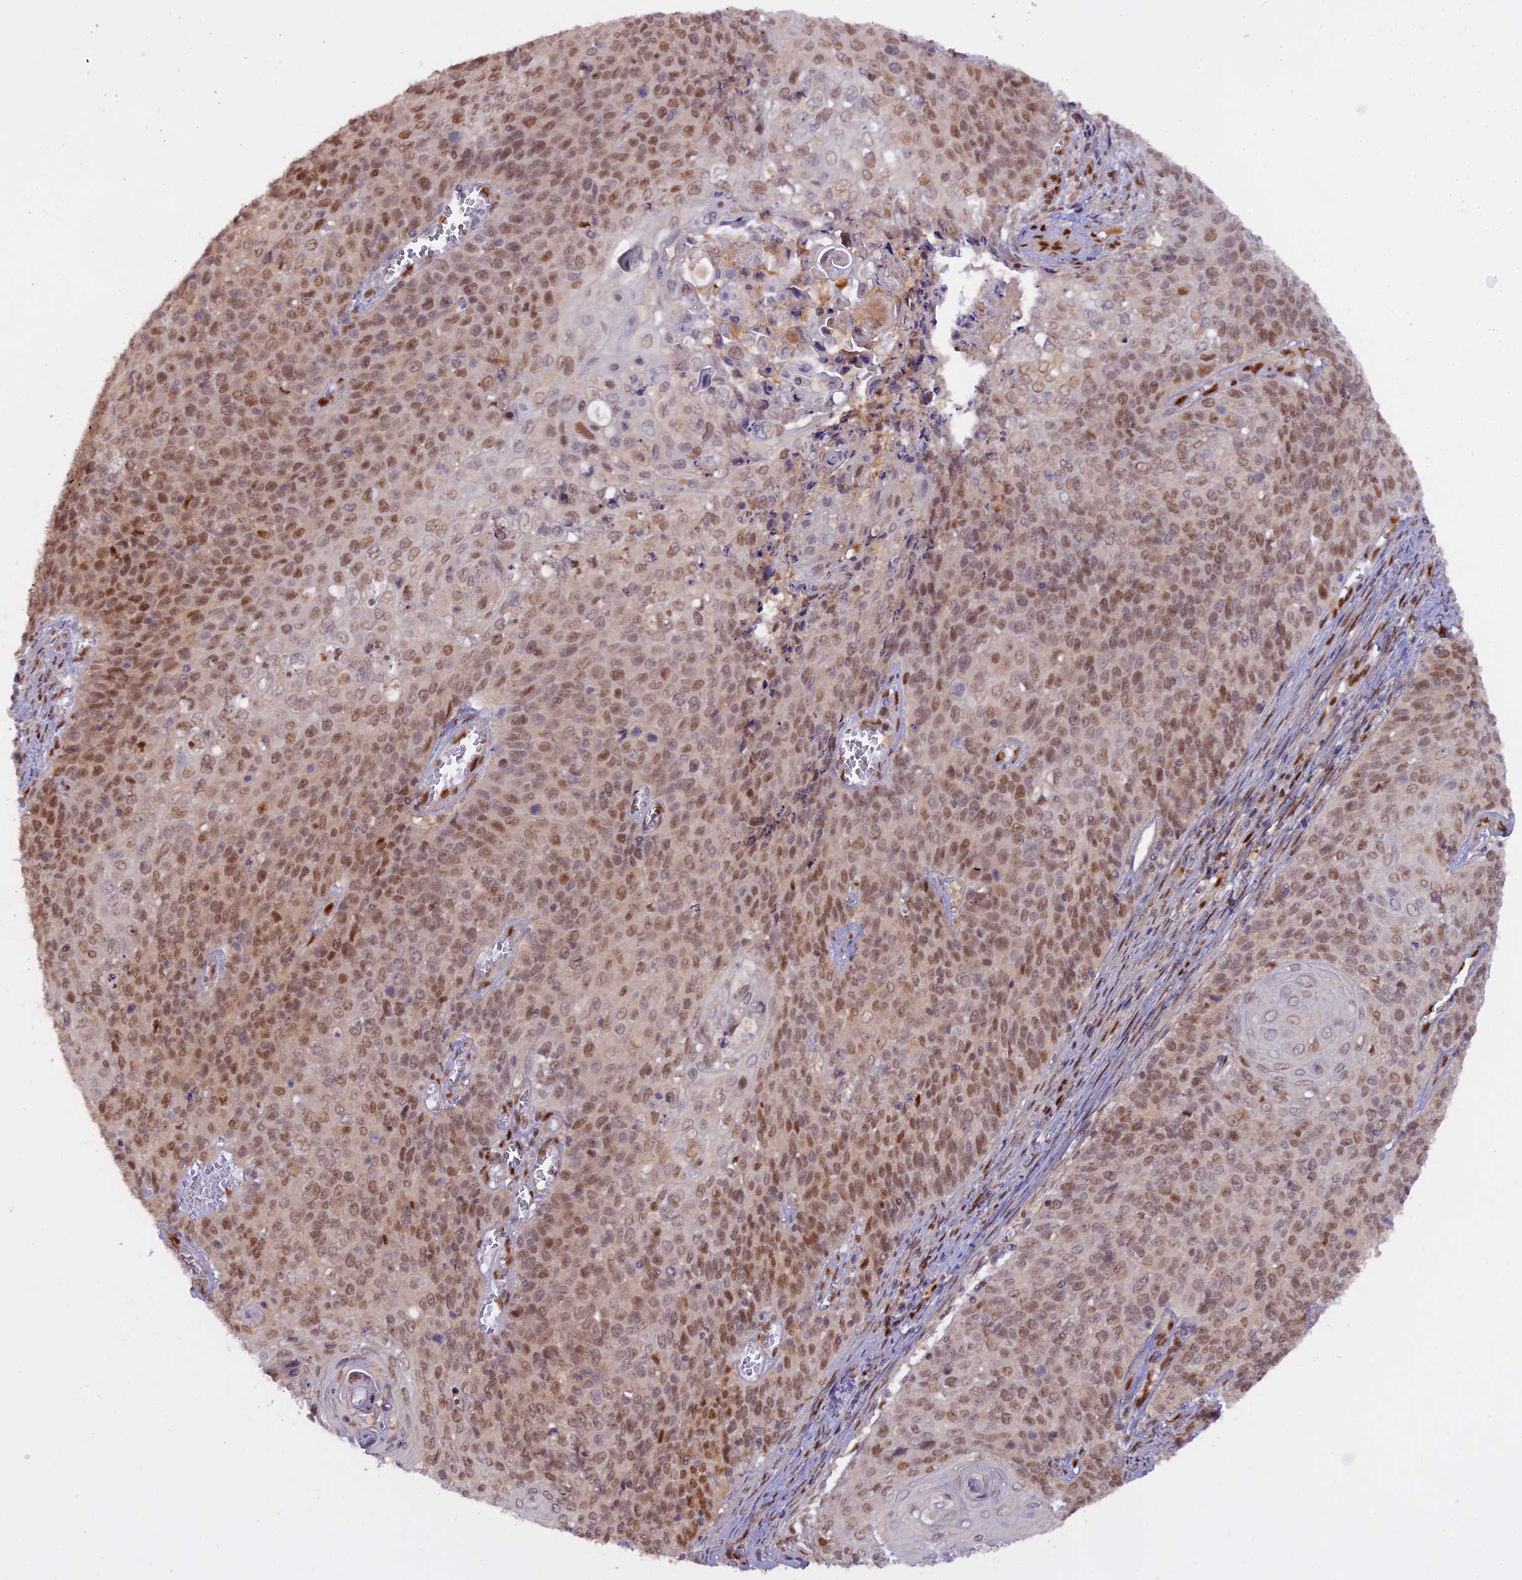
{"staining": {"intensity": "moderate", "quantity": ">75%", "location": "nuclear"}, "tissue": "cervical cancer", "cell_type": "Tumor cells", "image_type": "cancer", "snomed": [{"axis": "morphology", "description": "Squamous cell carcinoma, NOS"}, {"axis": "topography", "description": "Cervix"}], "caption": "An immunohistochemistry (IHC) histopathology image of neoplastic tissue is shown. Protein staining in brown labels moderate nuclear positivity in cervical squamous cell carcinoma within tumor cells.", "gene": "NPEPL1", "patient": {"sex": "female", "age": 39}}